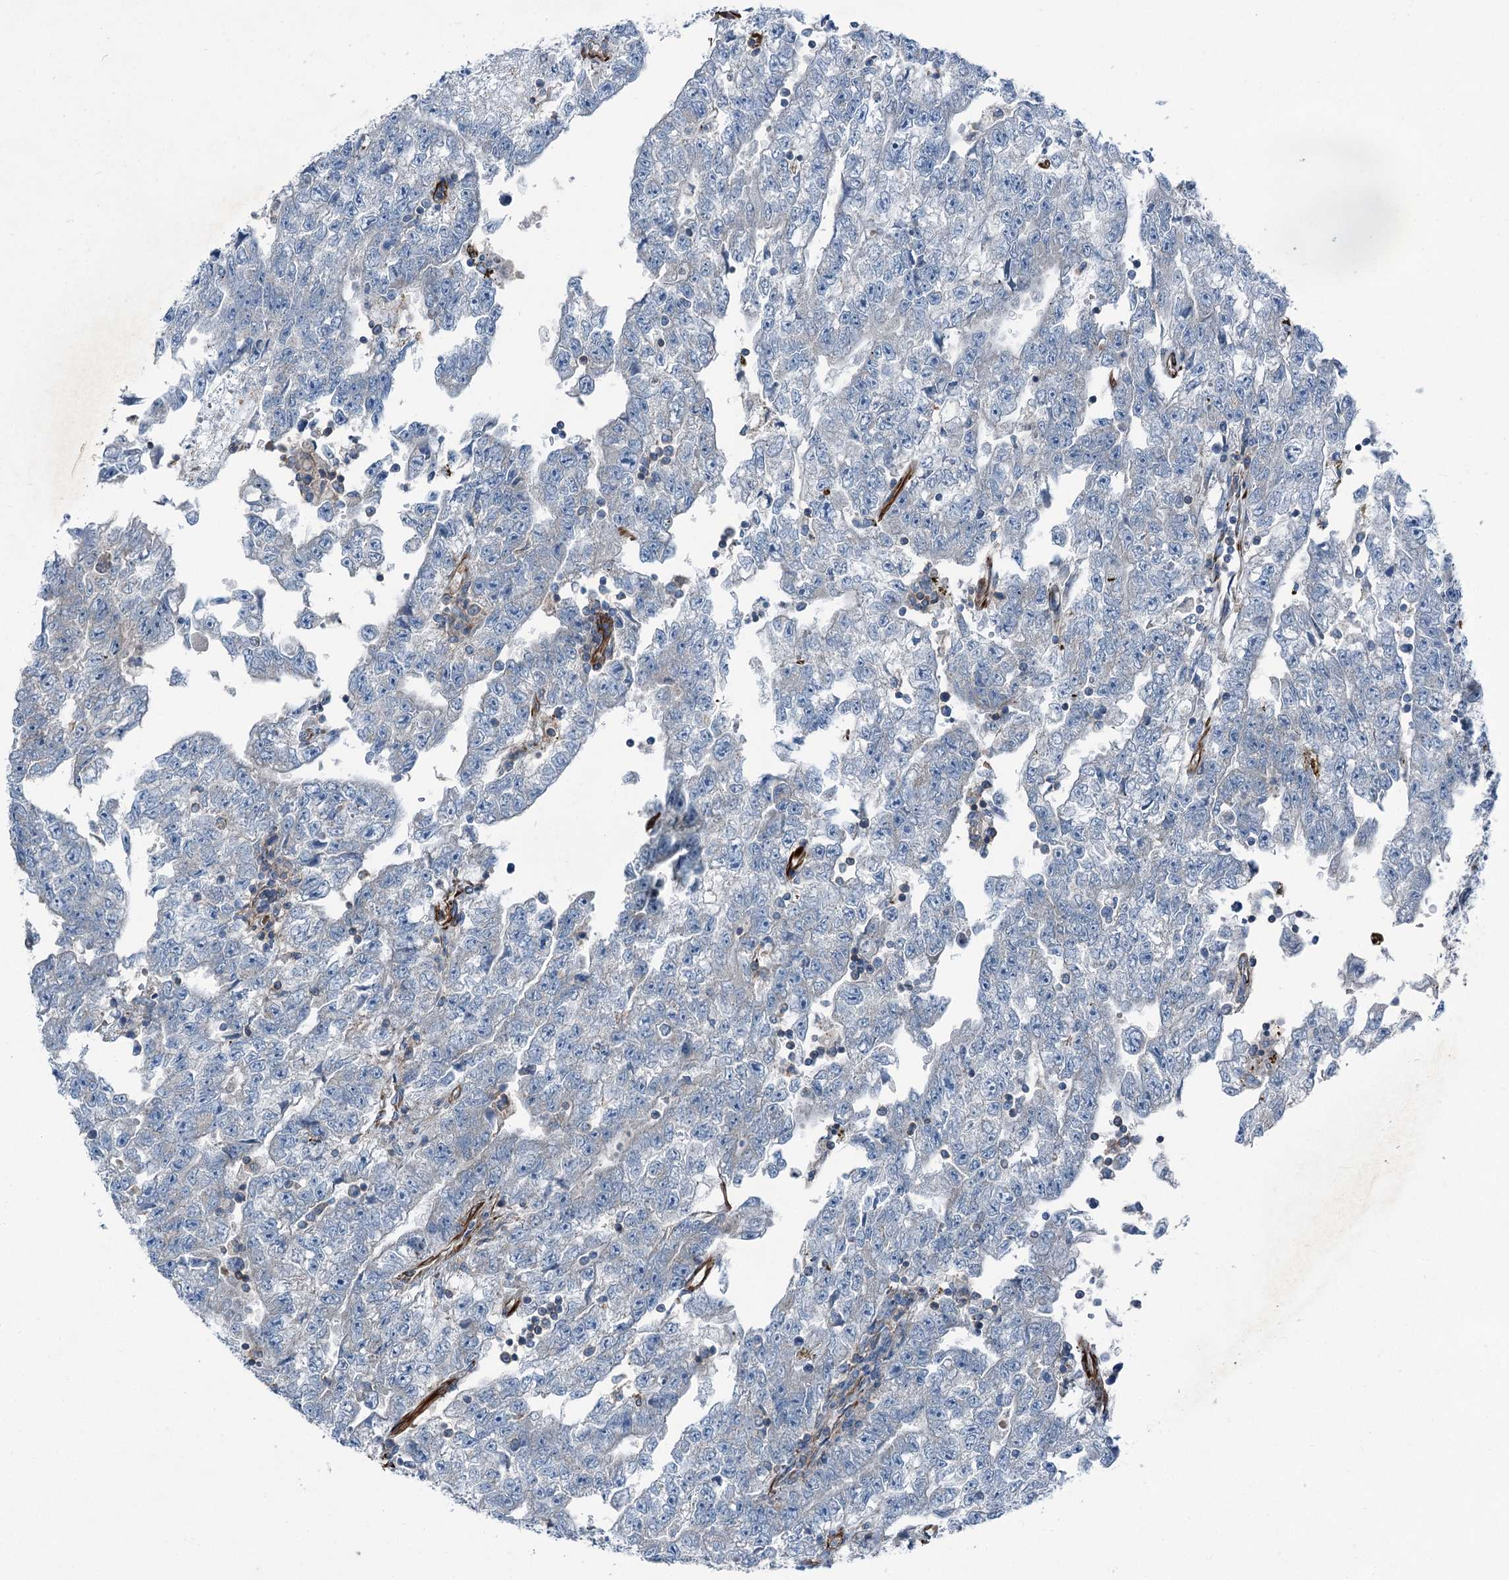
{"staining": {"intensity": "negative", "quantity": "none", "location": "none"}, "tissue": "testis cancer", "cell_type": "Tumor cells", "image_type": "cancer", "snomed": [{"axis": "morphology", "description": "Carcinoma, Embryonal, NOS"}, {"axis": "topography", "description": "Testis"}], "caption": "Immunohistochemical staining of testis cancer (embryonal carcinoma) shows no significant expression in tumor cells. (Stains: DAB IHC with hematoxylin counter stain, Microscopy: brightfield microscopy at high magnification).", "gene": "AXL", "patient": {"sex": "male", "age": 25}}